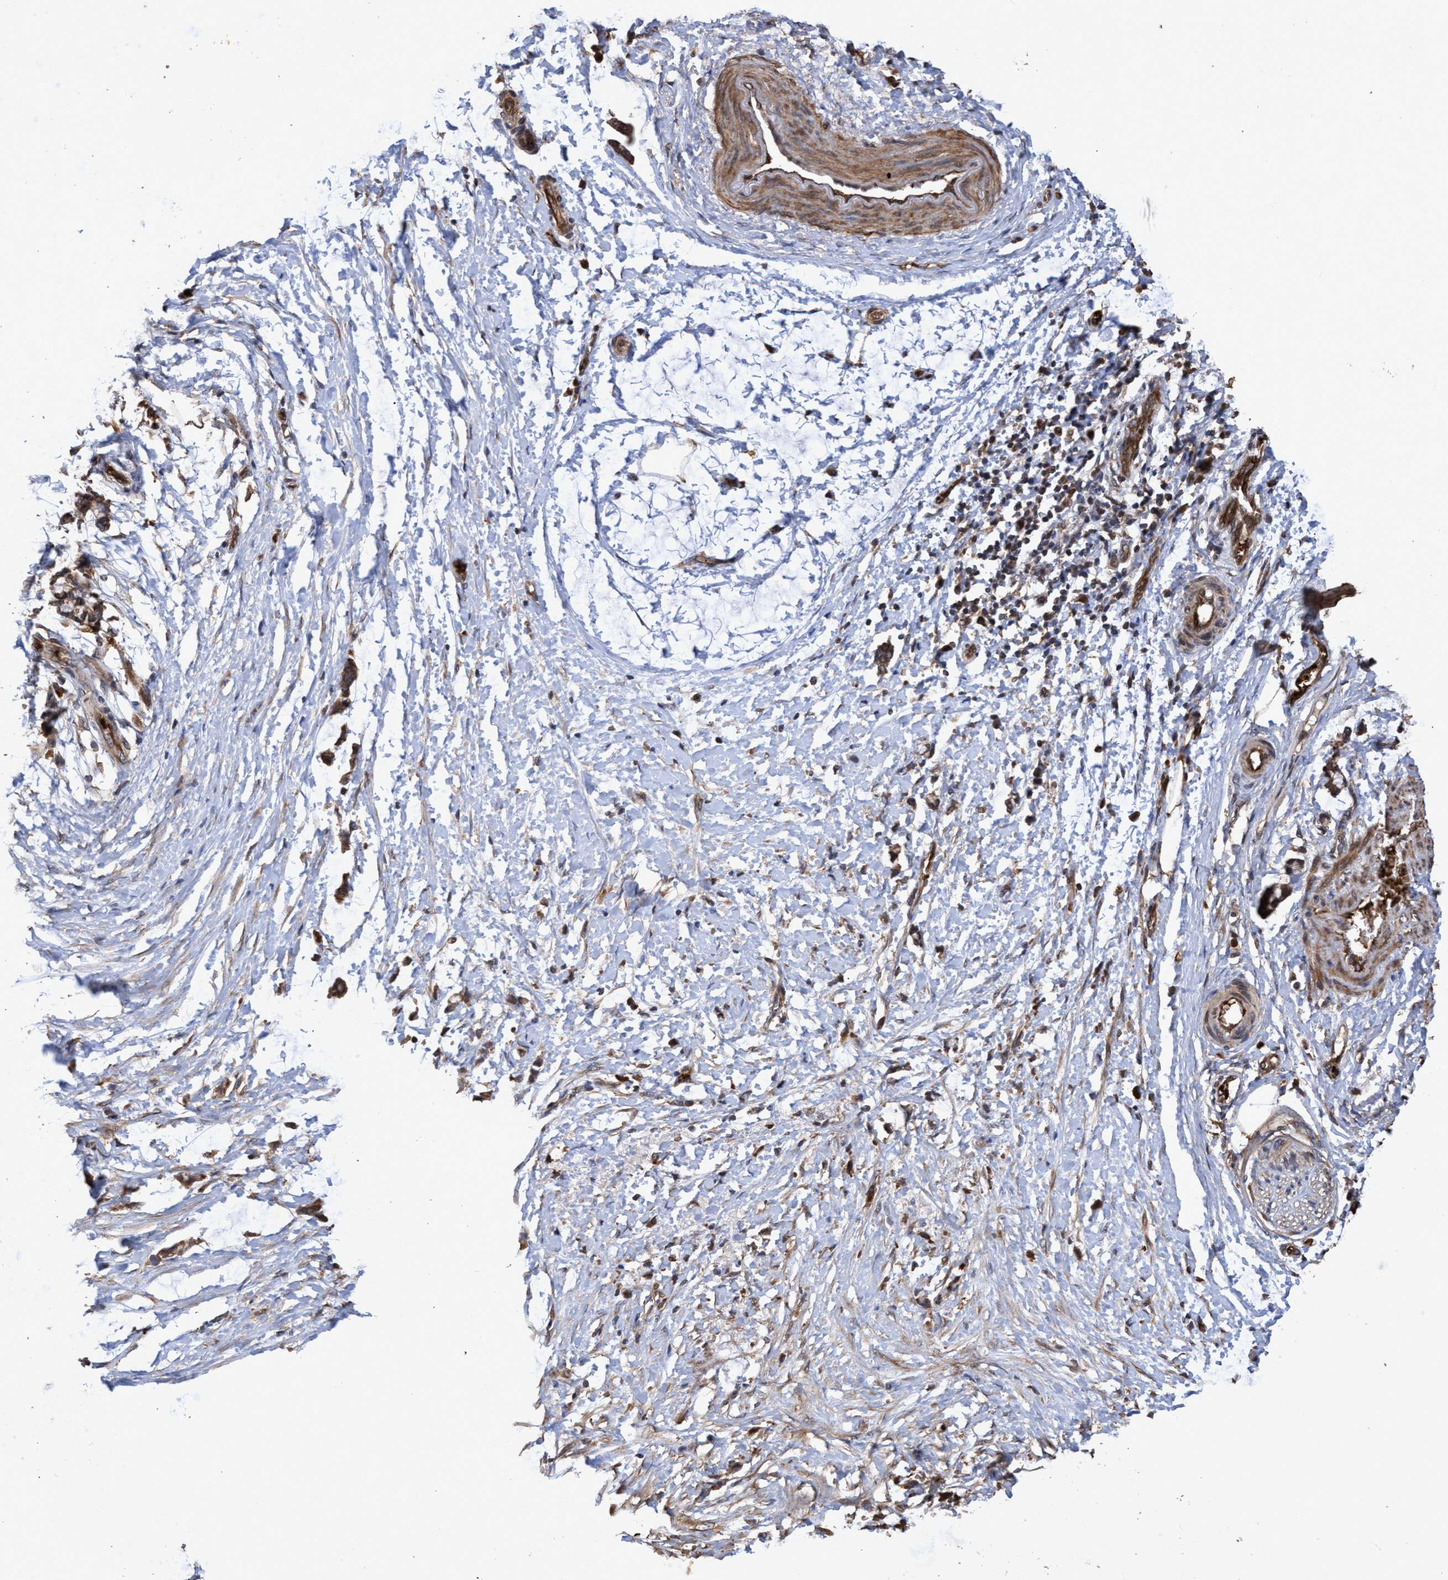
{"staining": {"intensity": "moderate", "quantity": ">75%", "location": "cytoplasmic/membranous"}, "tissue": "adipose tissue", "cell_type": "Adipocytes", "image_type": "normal", "snomed": [{"axis": "morphology", "description": "Normal tissue, NOS"}, {"axis": "morphology", "description": "Adenocarcinoma, NOS"}, {"axis": "topography", "description": "Colon"}, {"axis": "topography", "description": "Peripheral nerve tissue"}], "caption": "IHC of unremarkable adipose tissue shows medium levels of moderate cytoplasmic/membranous staining in approximately >75% of adipocytes.", "gene": "CHMP6", "patient": {"sex": "male", "age": 14}}